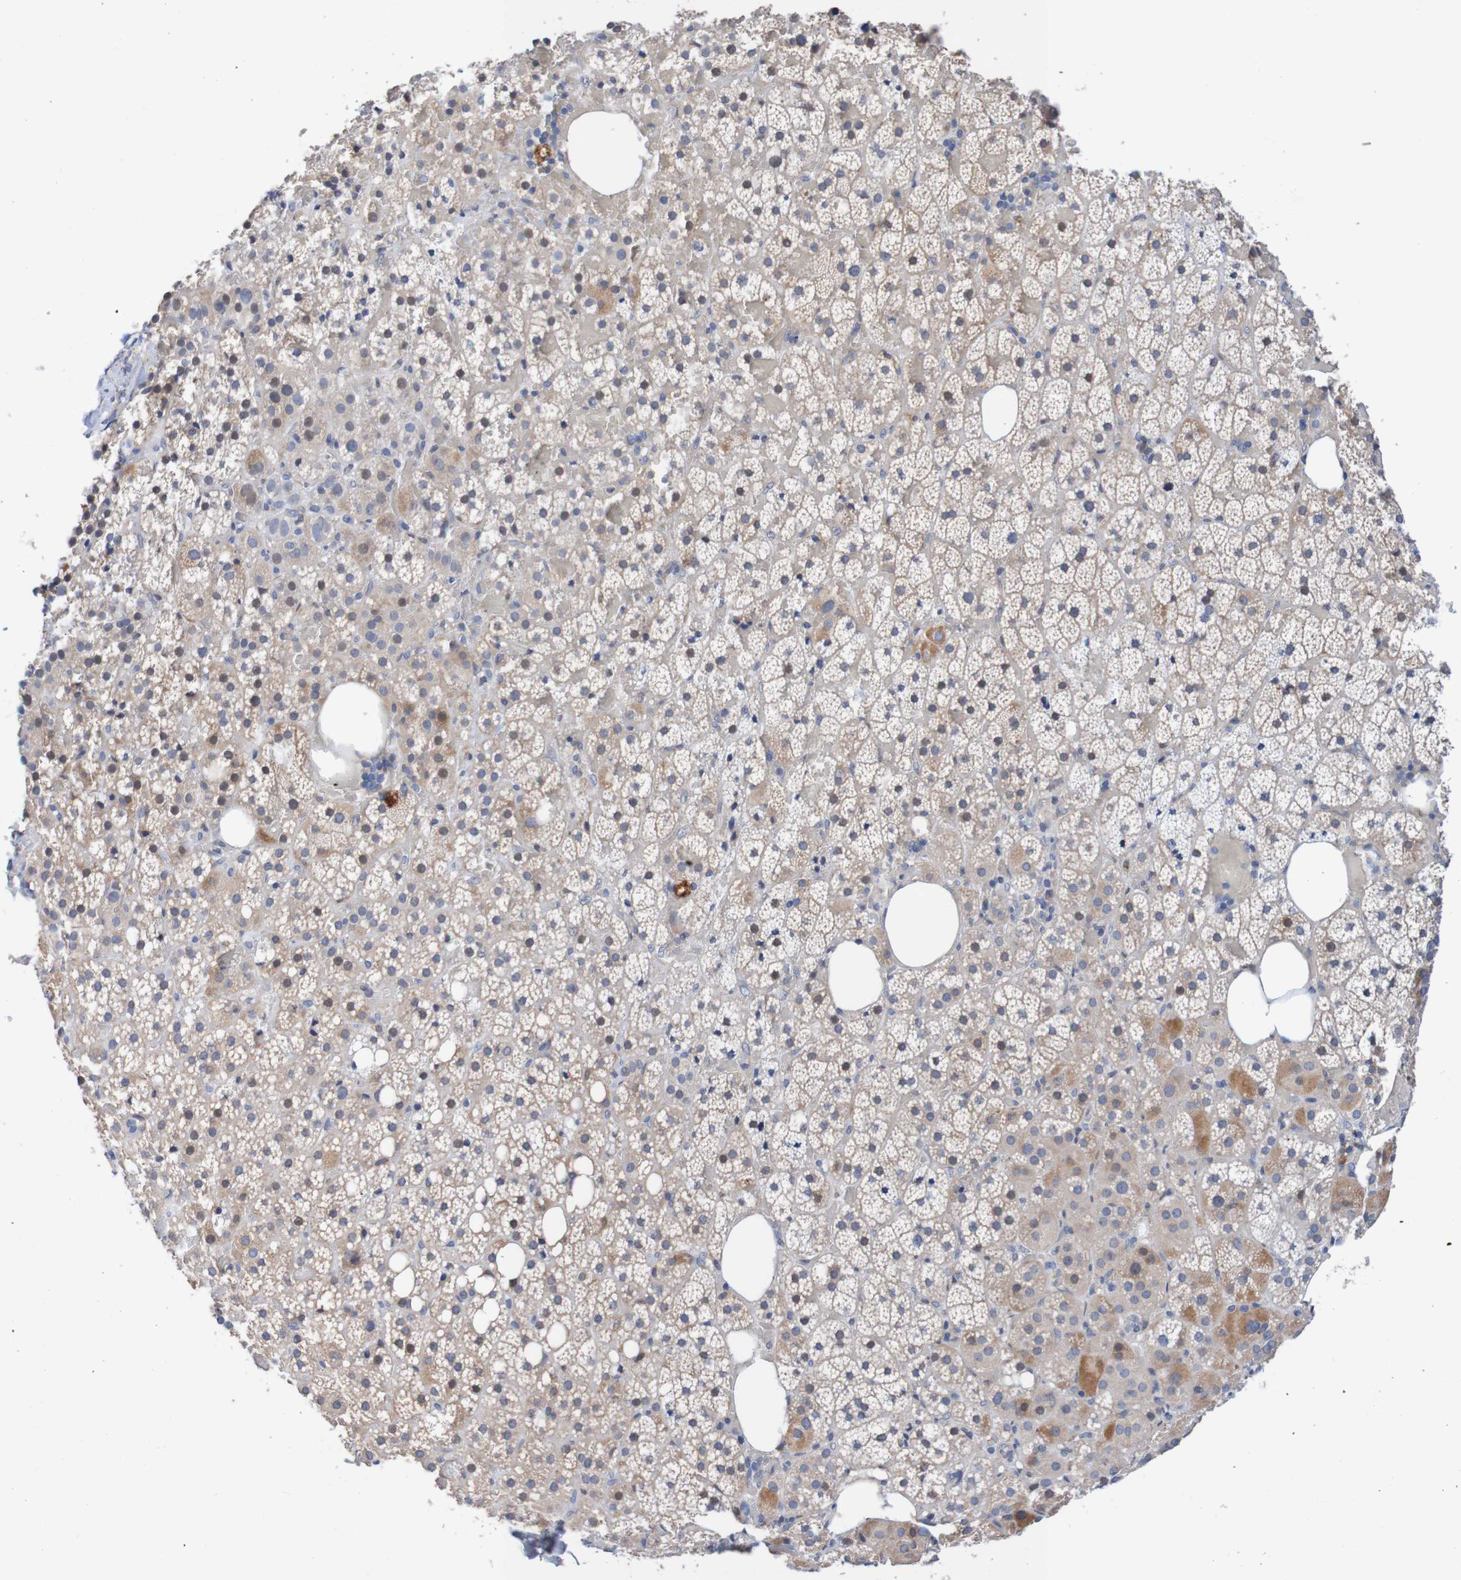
{"staining": {"intensity": "moderate", "quantity": "25%-75%", "location": "cytoplasmic/membranous"}, "tissue": "adrenal gland", "cell_type": "Glandular cells", "image_type": "normal", "snomed": [{"axis": "morphology", "description": "Normal tissue, NOS"}, {"axis": "topography", "description": "Adrenal gland"}], "caption": "Protein staining of benign adrenal gland reveals moderate cytoplasmic/membranous expression in about 25%-75% of glandular cells.", "gene": "FIBP", "patient": {"sex": "female", "age": 59}}